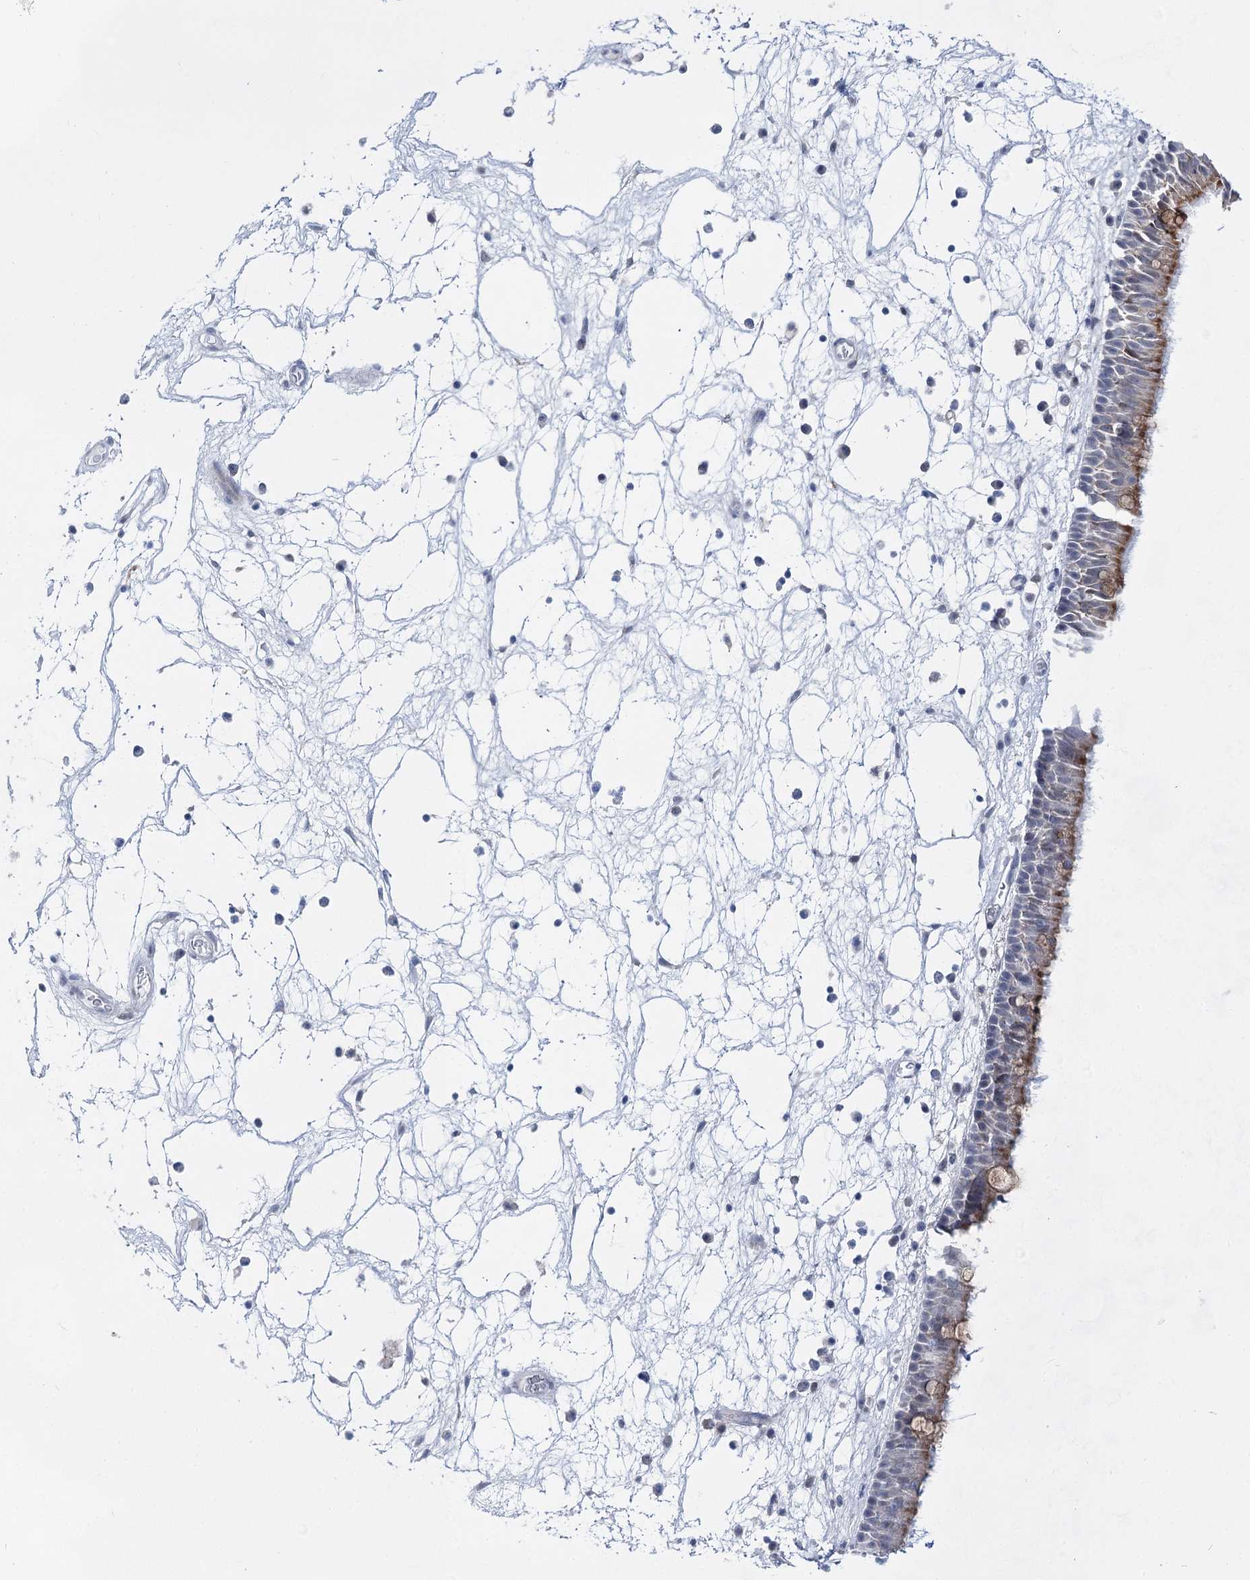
{"staining": {"intensity": "moderate", "quantity": "25%-75%", "location": "cytoplasmic/membranous"}, "tissue": "nasopharynx", "cell_type": "Respiratory epithelial cells", "image_type": "normal", "snomed": [{"axis": "morphology", "description": "Normal tissue, NOS"}, {"axis": "morphology", "description": "Inflammation, NOS"}, {"axis": "morphology", "description": "Malignant melanoma, Metastatic site"}, {"axis": "topography", "description": "Nasopharynx"}], "caption": "Protein expression analysis of unremarkable human nasopharynx reveals moderate cytoplasmic/membranous expression in about 25%-75% of respiratory epithelial cells.", "gene": "BPHL", "patient": {"sex": "male", "age": 70}}